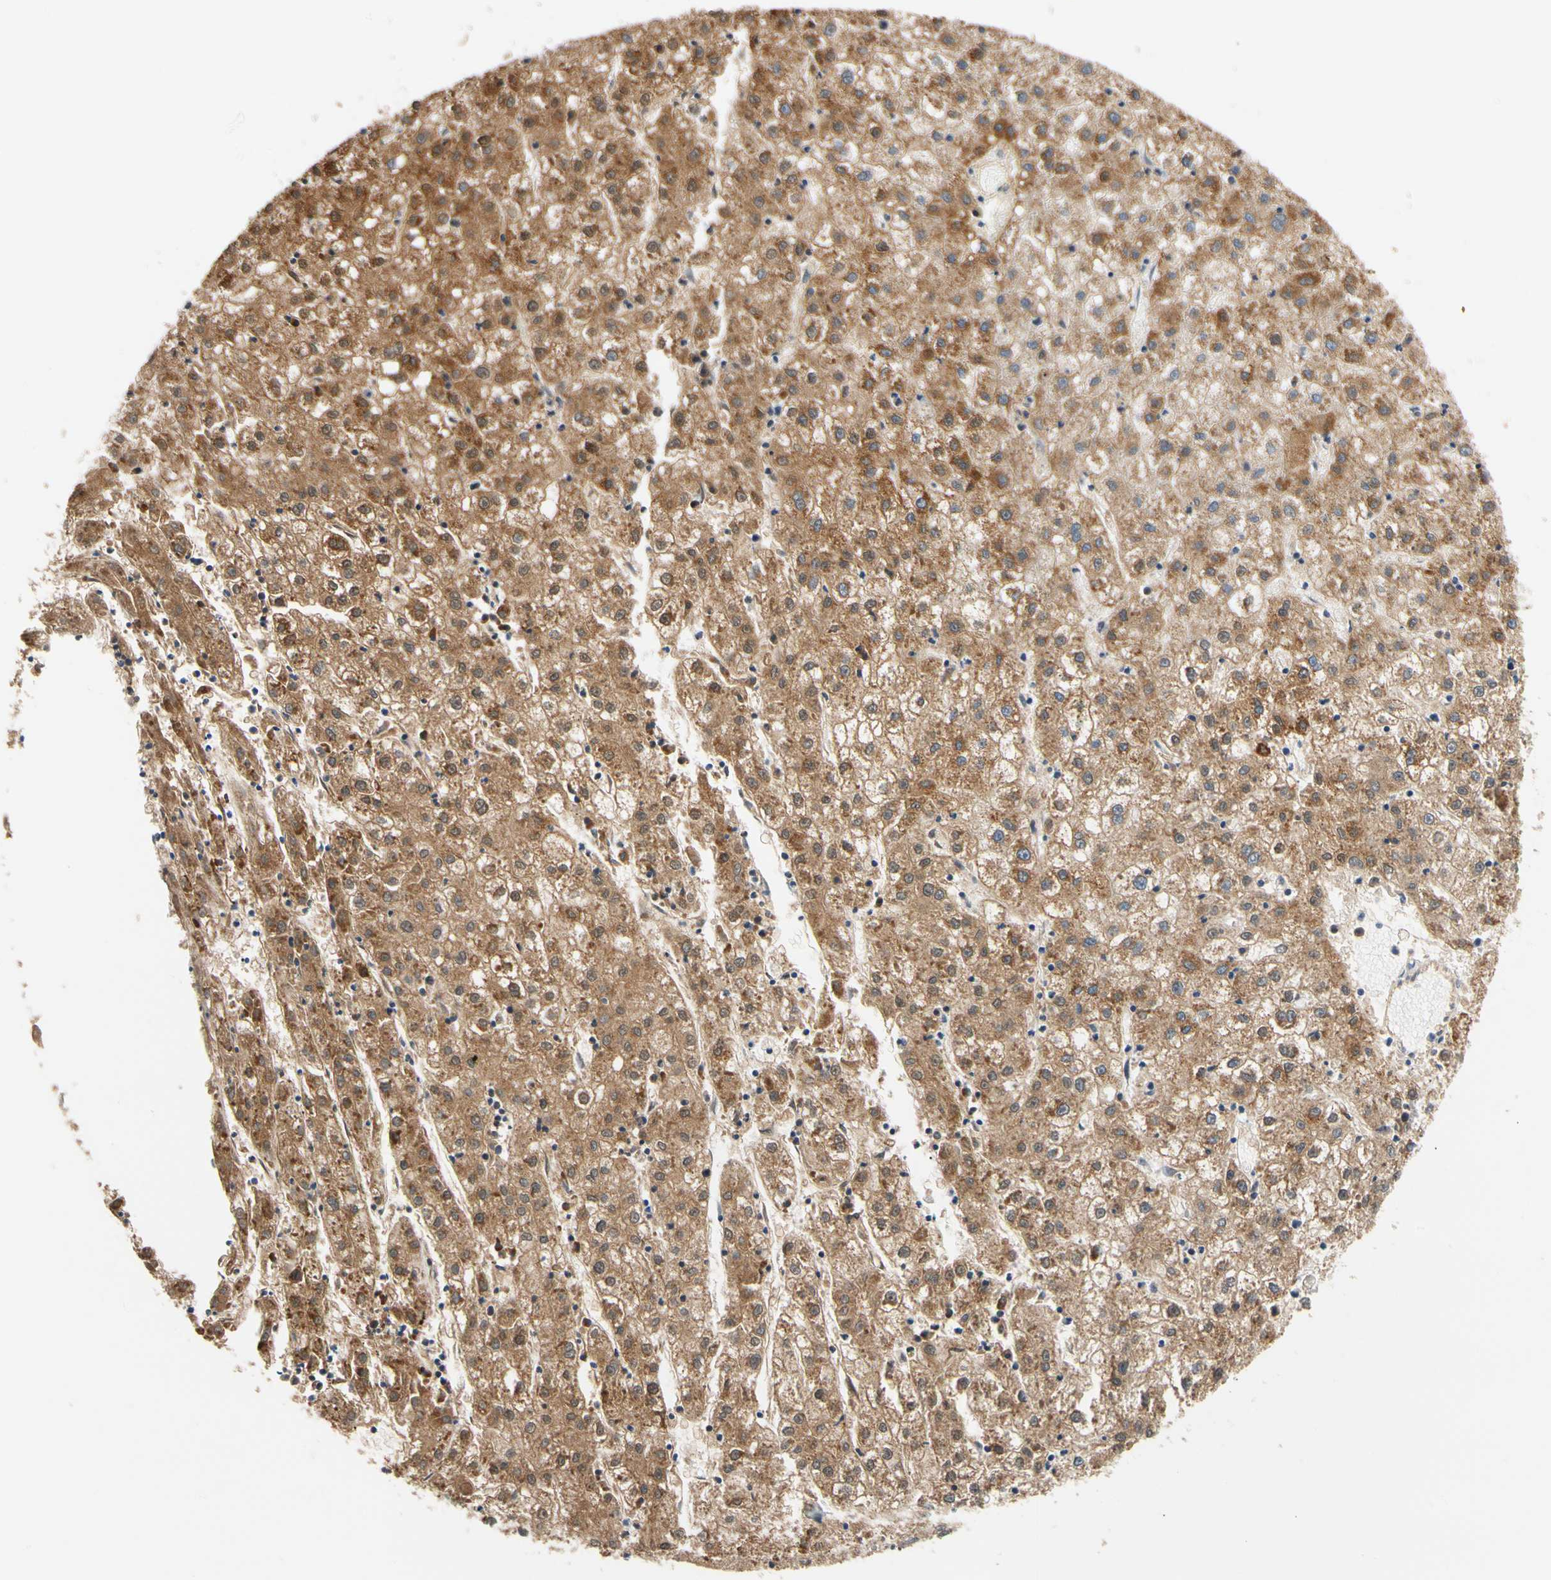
{"staining": {"intensity": "moderate", "quantity": ">75%", "location": "cytoplasmic/membranous"}, "tissue": "liver cancer", "cell_type": "Tumor cells", "image_type": "cancer", "snomed": [{"axis": "morphology", "description": "Carcinoma, Hepatocellular, NOS"}, {"axis": "topography", "description": "Liver"}], "caption": "Immunohistochemistry (IHC) (DAB (3,3'-diaminobenzidine)) staining of liver cancer demonstrates moderate cytoplasmic/membranous protein positivity in approximately >75% of tumor cells.", "gene": "ANKHD1", "patient": {"sex": "male", "age": 72}}